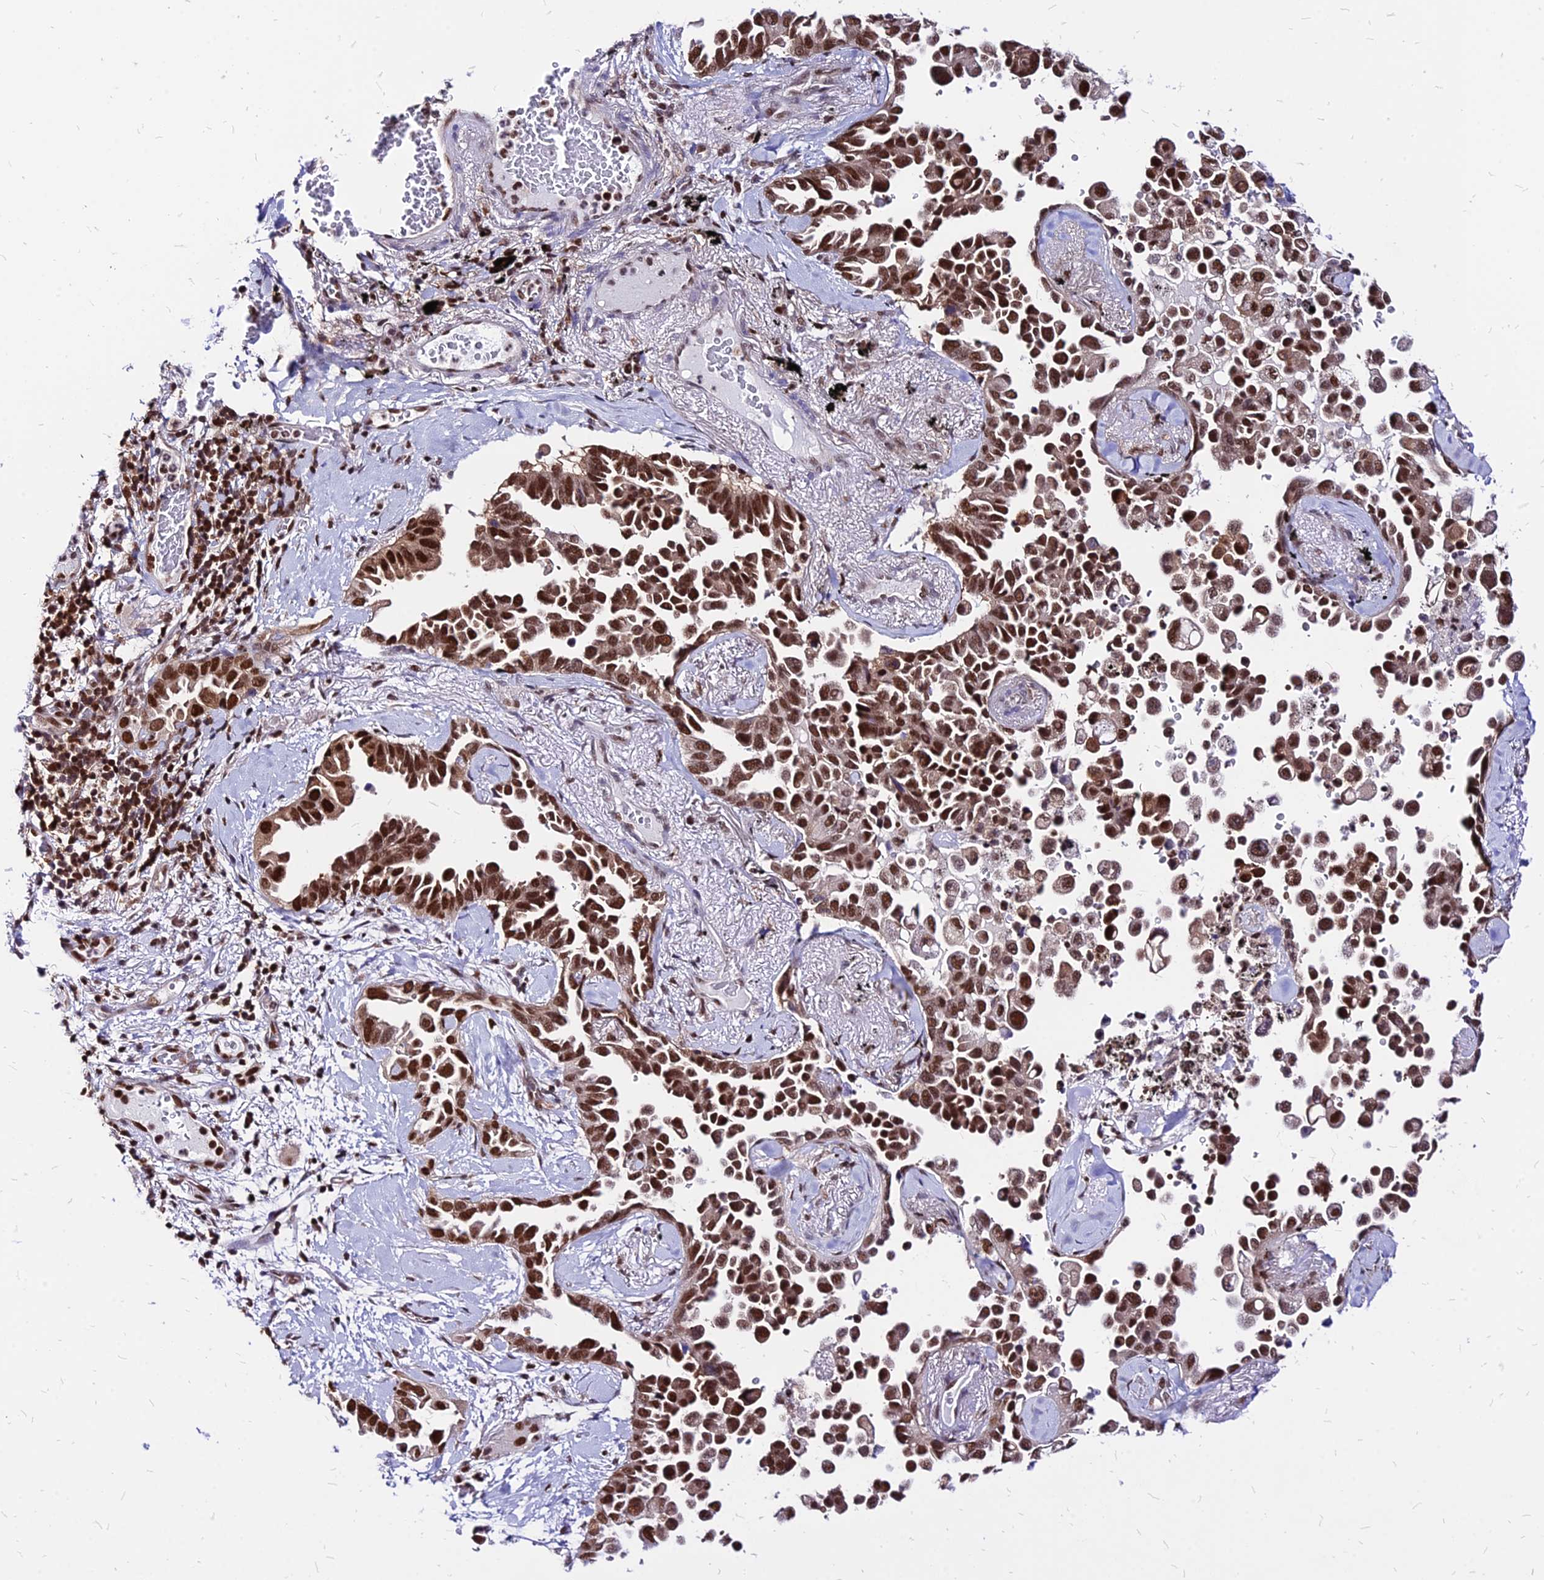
{"staining": {"intensity": "moderate", "quantity": ">75%", "location": "nuclear"}, "tissue": "lung cancer", "cell_type": "Tumor cells", "image_type": "cancer", "snomed": [{"axis": "morphology", "description": "Adenocarcinoma, NOS"}, {"axis": "topography", "description": "Lung"}], "caption": "Protein analysis of lung adenocarcinoma tissue reveals moderate nuclear expression in approximately >75% of tumor cells.", "gene": "PAXX", "patient": {"sex": "female", "age": 67}}